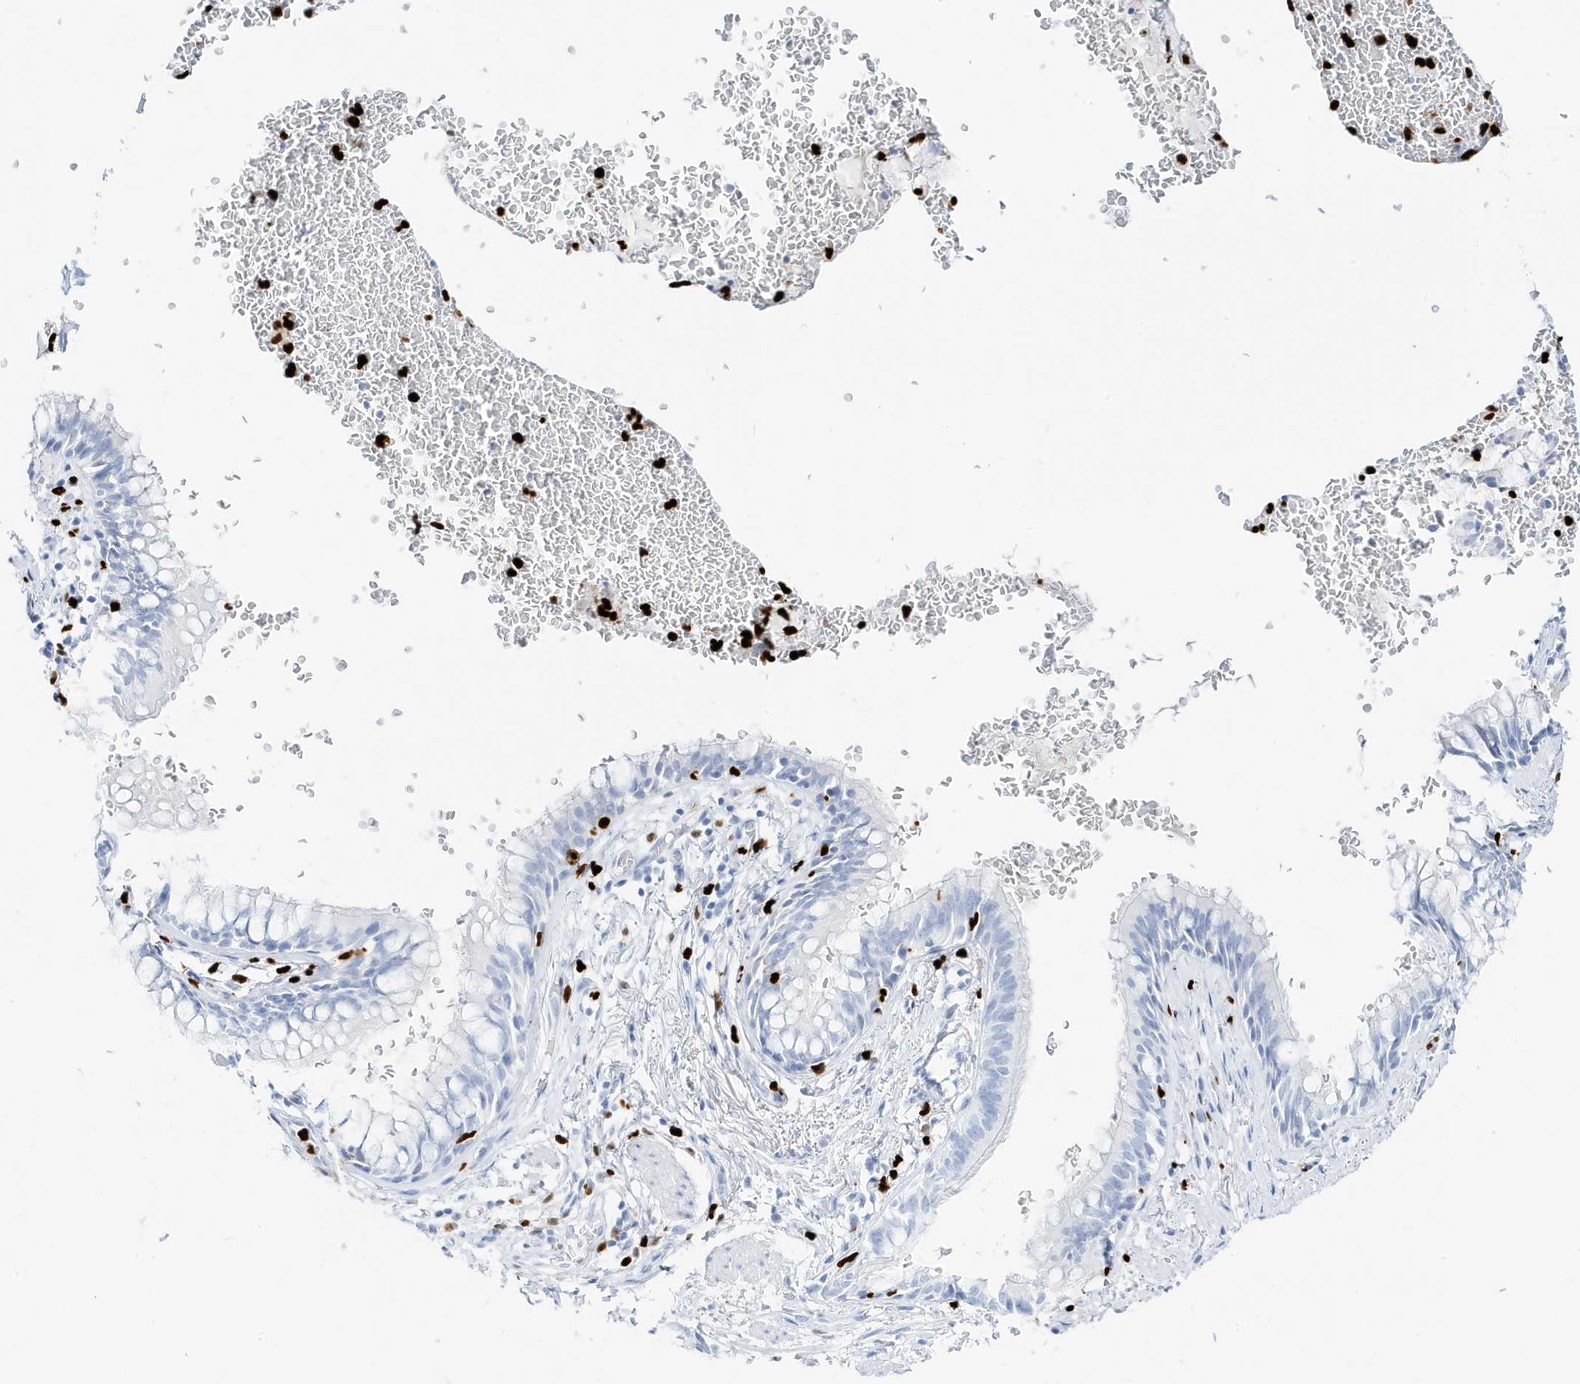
{"staining": {"intensity": "negative", "quantity": "none", "location": "none"}, "tissue": "bronchus", "cell_type": "Respiratory epithelial cells", "image_type": "normal", "snomed": [{"axis": "morphology", "description": "Normal tissue, NOS"}, {"axis": "topography", "description": "Cartilage tissue"}, {"axis": "topography", "description": "Bronchus"}], "caption": "IHC micrograph of benign bronchus: human bronchus stained with DAB (3,3'-diaminobenzidine) displays no significant protein positivity in respiratory epithelial cells. (DAB immunohistochemistry visualized using brightfield microscopy, high magnification).", "gene": "MNDA", "patient": {"sex": "female", "age": 36}}